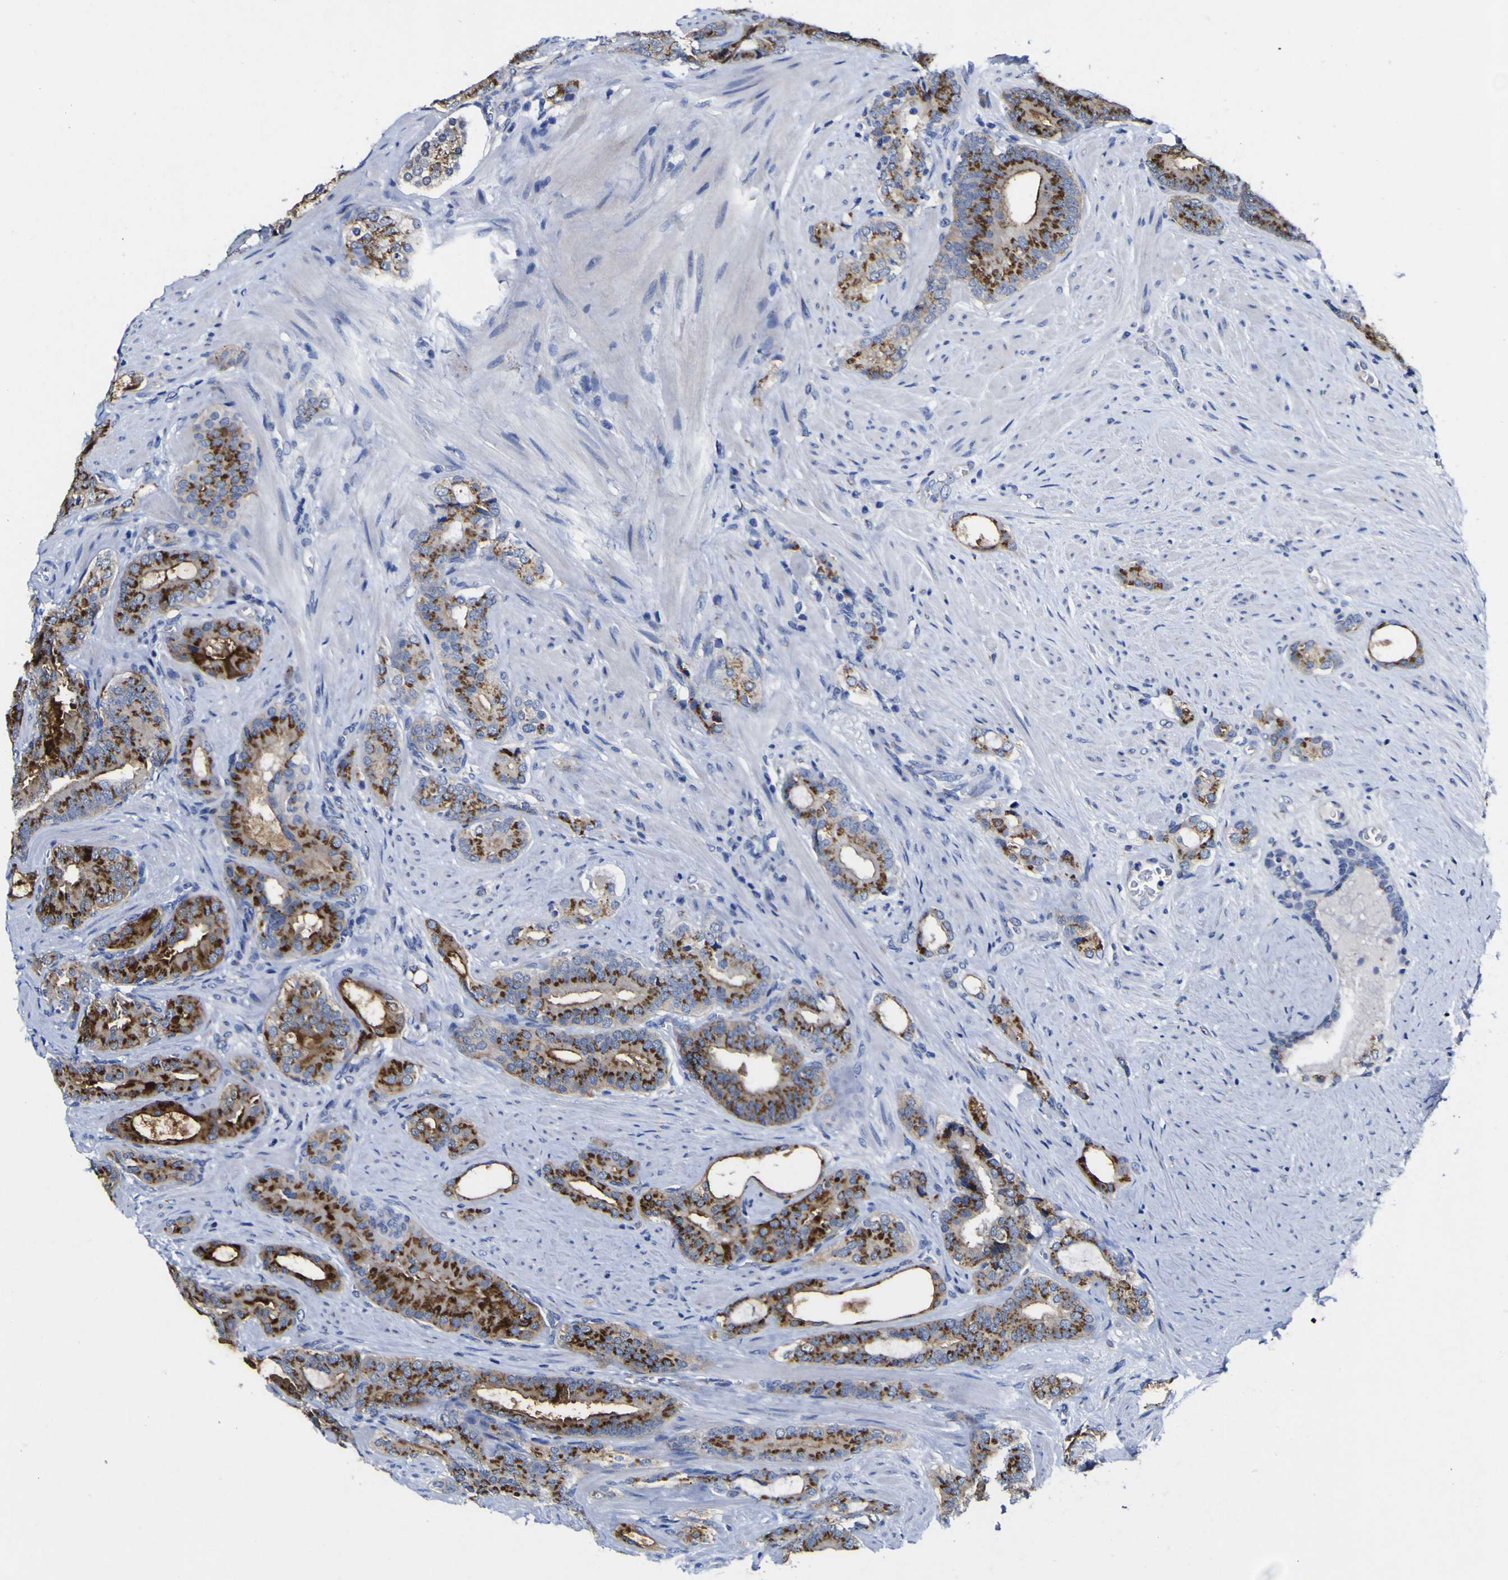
{"staining": {"intensity": "strong", "quantity": ">75%", "location": "cytoplasmic/membranous"}, "tissue": "prostate cancer", "cell_type": "Tumor cells", "image_type": "cancer", "snomed": [{"axis": "morphology", "description": "Adenocarcinoma, Low grade"}, {"axis": "topography", "description": "Prostate"}], "caption": "Immunohistochemistry image of human prostate cancer (adenocarcinoma (low-grade)) stained for a protein (brown), which displays high levels of strong cytoplasmic/membranous staining in approximately >75% of tumor cells.", "gene": "GOLM1", "patient": {"sex": "male", "age": 63}}